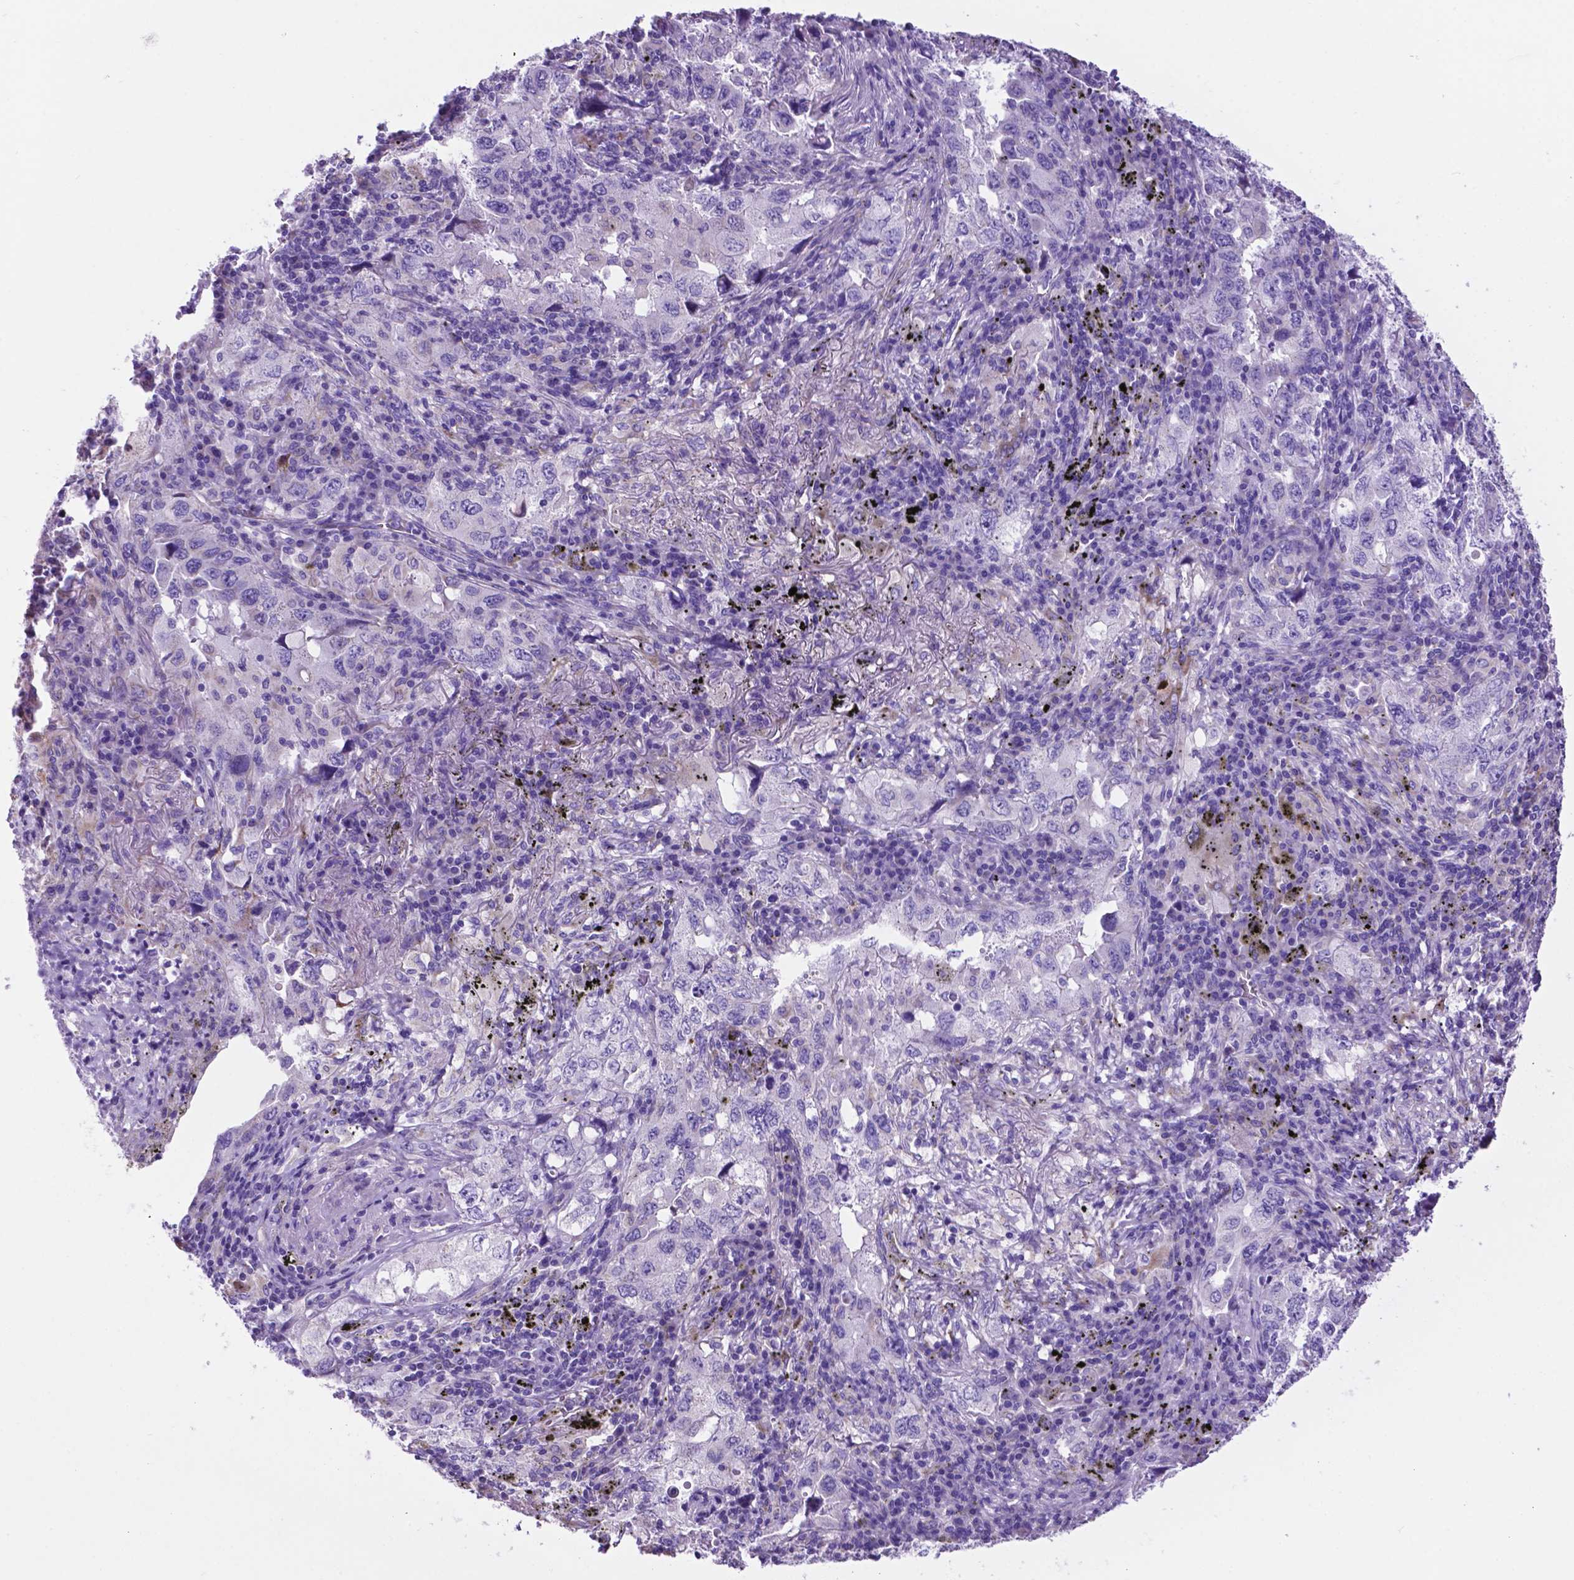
{"staining": {"intensity": "negative", "quantity": "none", "location": "none"}, "tissue": "lung cancer", "cell_type": "Tumor cells", "image_type": "cancer", "snomed": [{"axis": "morphology", "description": "Adenocarcinoma, NOS"}, {"axis": "topography", "description": "Lung"}], "caption": "Tumor cells show no significant protein positivity in adenocarcinoma (lung).", "gene": "TMEM121B", "patient": {"sex": "female", "age": 57}}